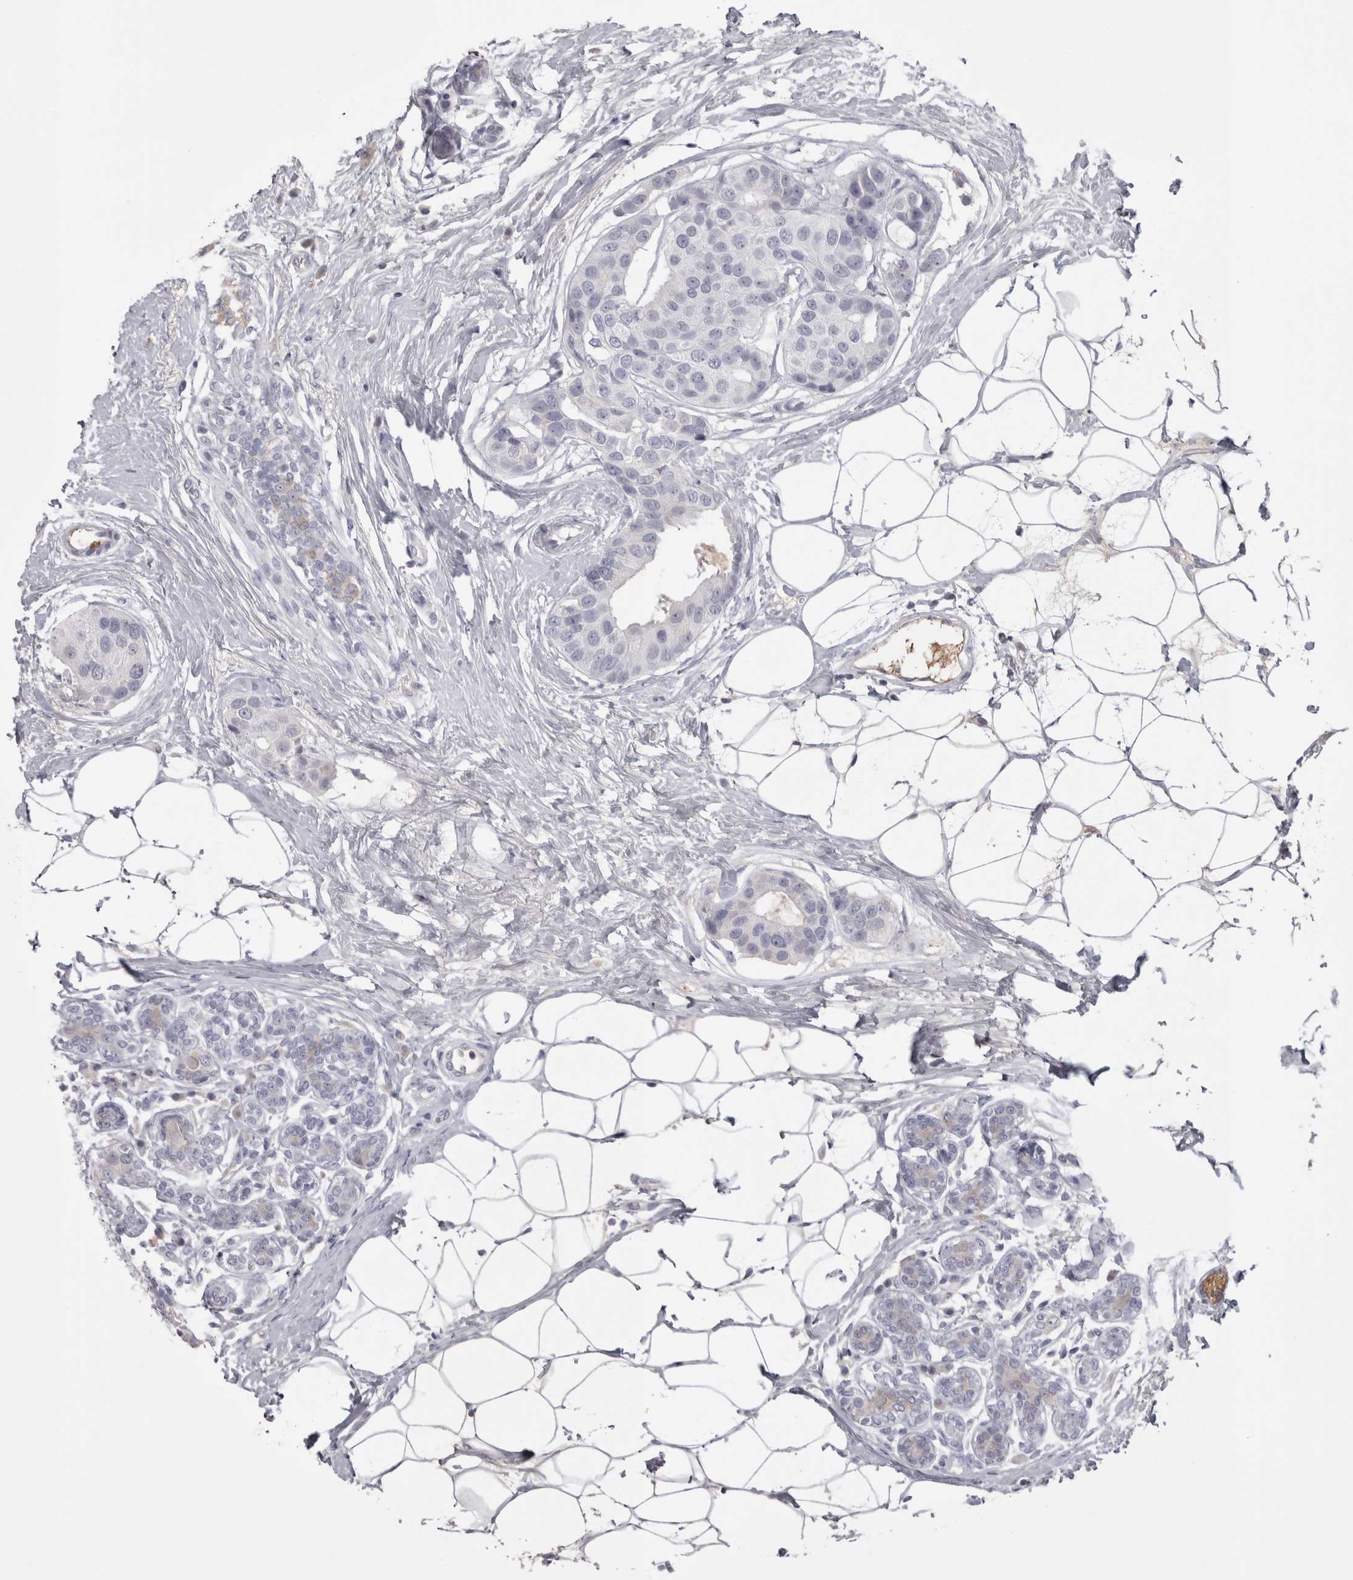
{"staining": {"intensity": "negative", "quantity": "none", "location": "none"}, "tissue": "breast cancer", "cell_type": "Tumor cells", "image_type": "cancer", "snomed": [{"axis": "morphology", "description": "Normal tissue, NOS"}, {"axis": "morphology", "description": "Duct carcinoma"}, {"axis": "topography", "description": "Breast"}], "caption": "Immunohistochemistry micrograph of neoplastic tissue: breast cancer stained with DAB (3,3'-diaminobenzidine) displays no significant protein expression in tumor cells. (Brightfield microscopy of DAB (3,3'-diaminobenzidine) immunohistochemistry at high magnification).", "gene": "SAA4", "patient": {"sex": "female", "age": 39}}